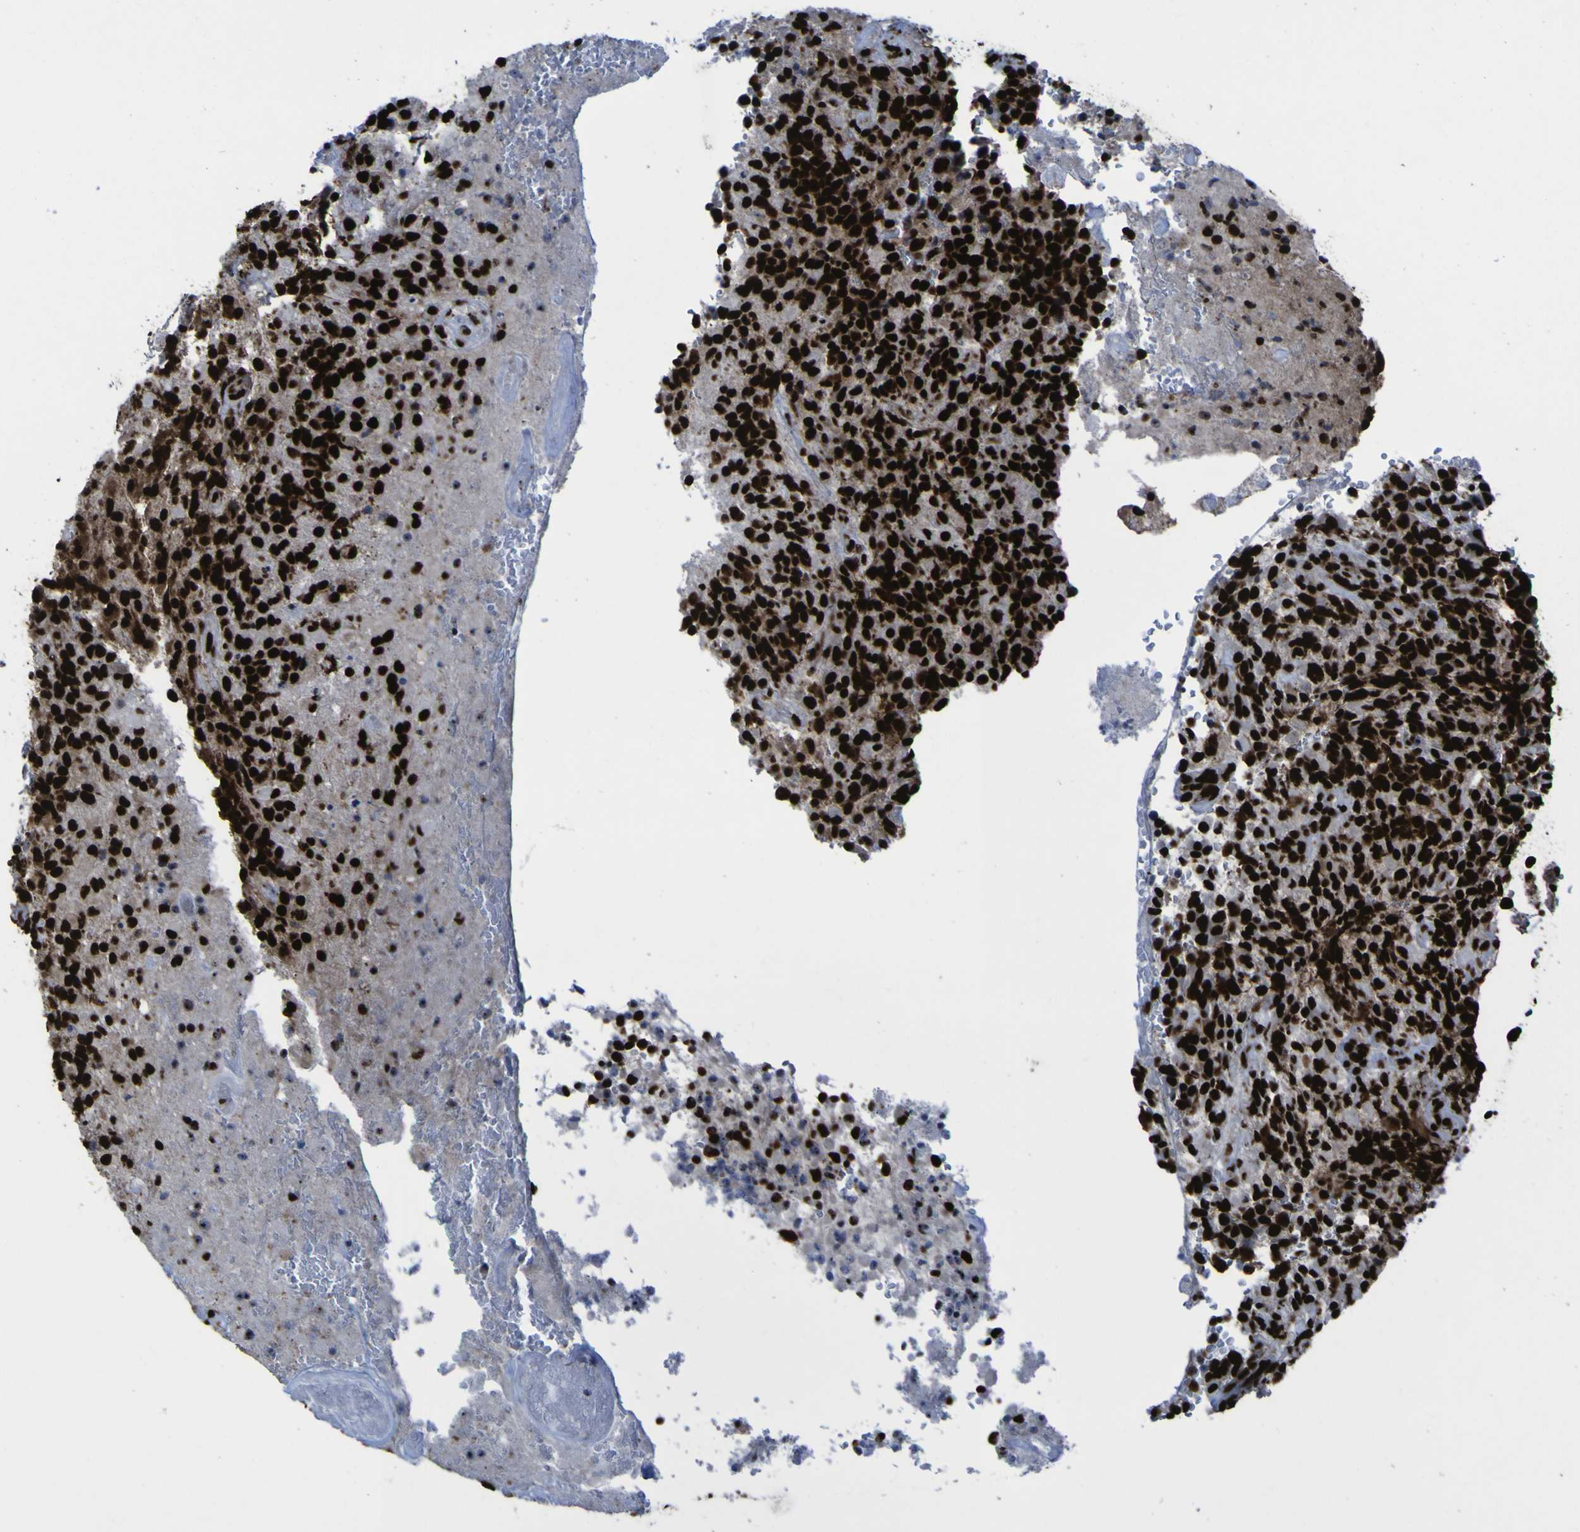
{"staining": {"intensity": "strong", "quantity": ">75%", "location": "nuclear"}, "tissue": "glioma", "cell_type": "Tumor cells", "image_type": "cancer", "snomed": [{"axis": "morphology", "description": "Glioma, malignant, High grade"}, {"axis": "topography", "description": "Brain"}], "caption": "DAB immunohistochemical staining of malignant glioma (high-grade) demonstrates strong nuclear protein expression in about >75% of tumor cells.", "gene": "NPM1", "patient": {"sex": "male", "age": 71}}